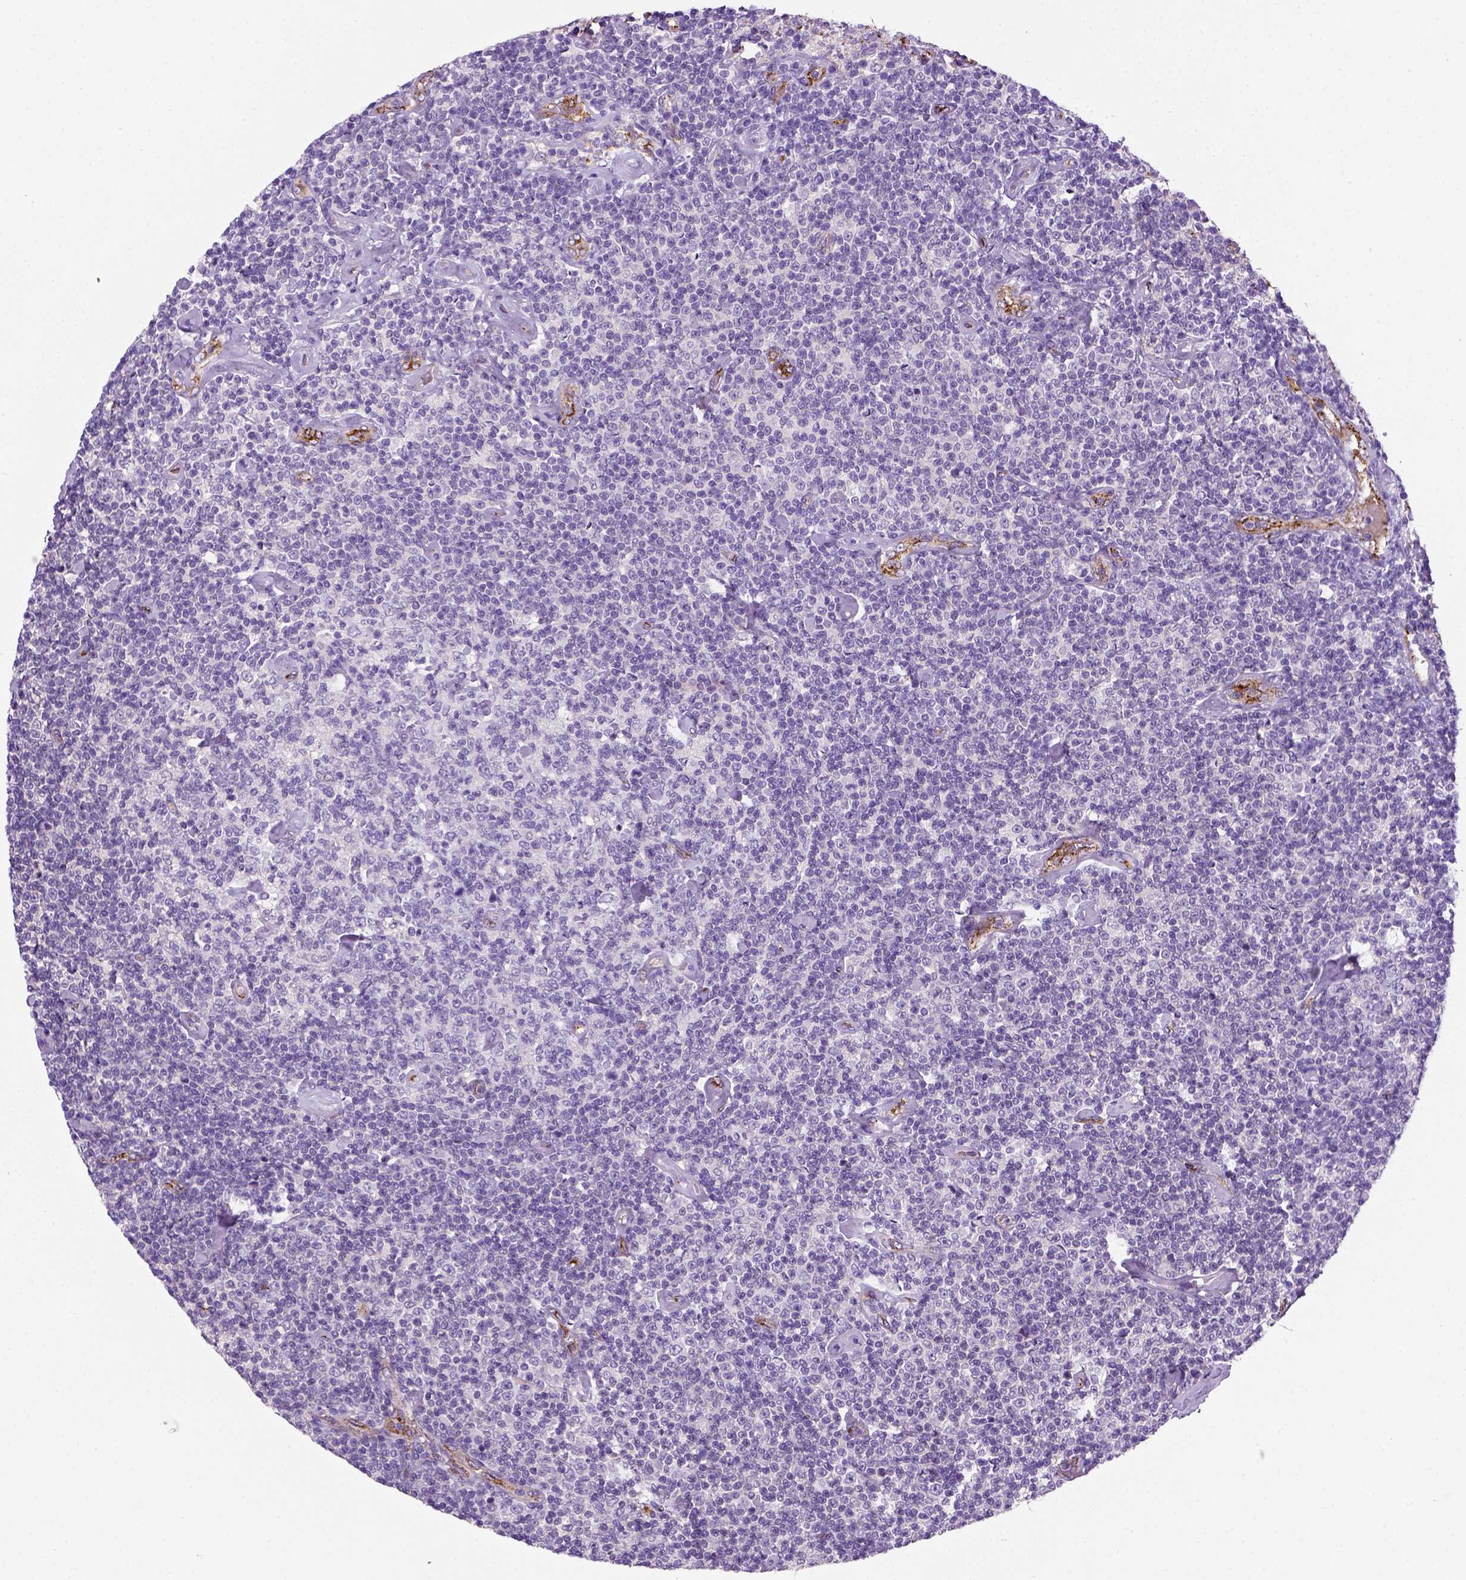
{"staining": {"intensity": "negative", "quantity": "none", "location": "none"}, "tissue": "lymphoma", "cell_type": "Tumor cells", "image_type": "cancer", "snomed": [{"axis": "morphology", "description": "Malignant lymphoma, non-Hodgkin's type, Low grade"}, {"axis": "topography", "description": "Lymph node"}], "caption": "There is no significant staining in tumor cells of lymphoma.", "gene": "VWF", "patient": {"sex": "male", "age": 81}}